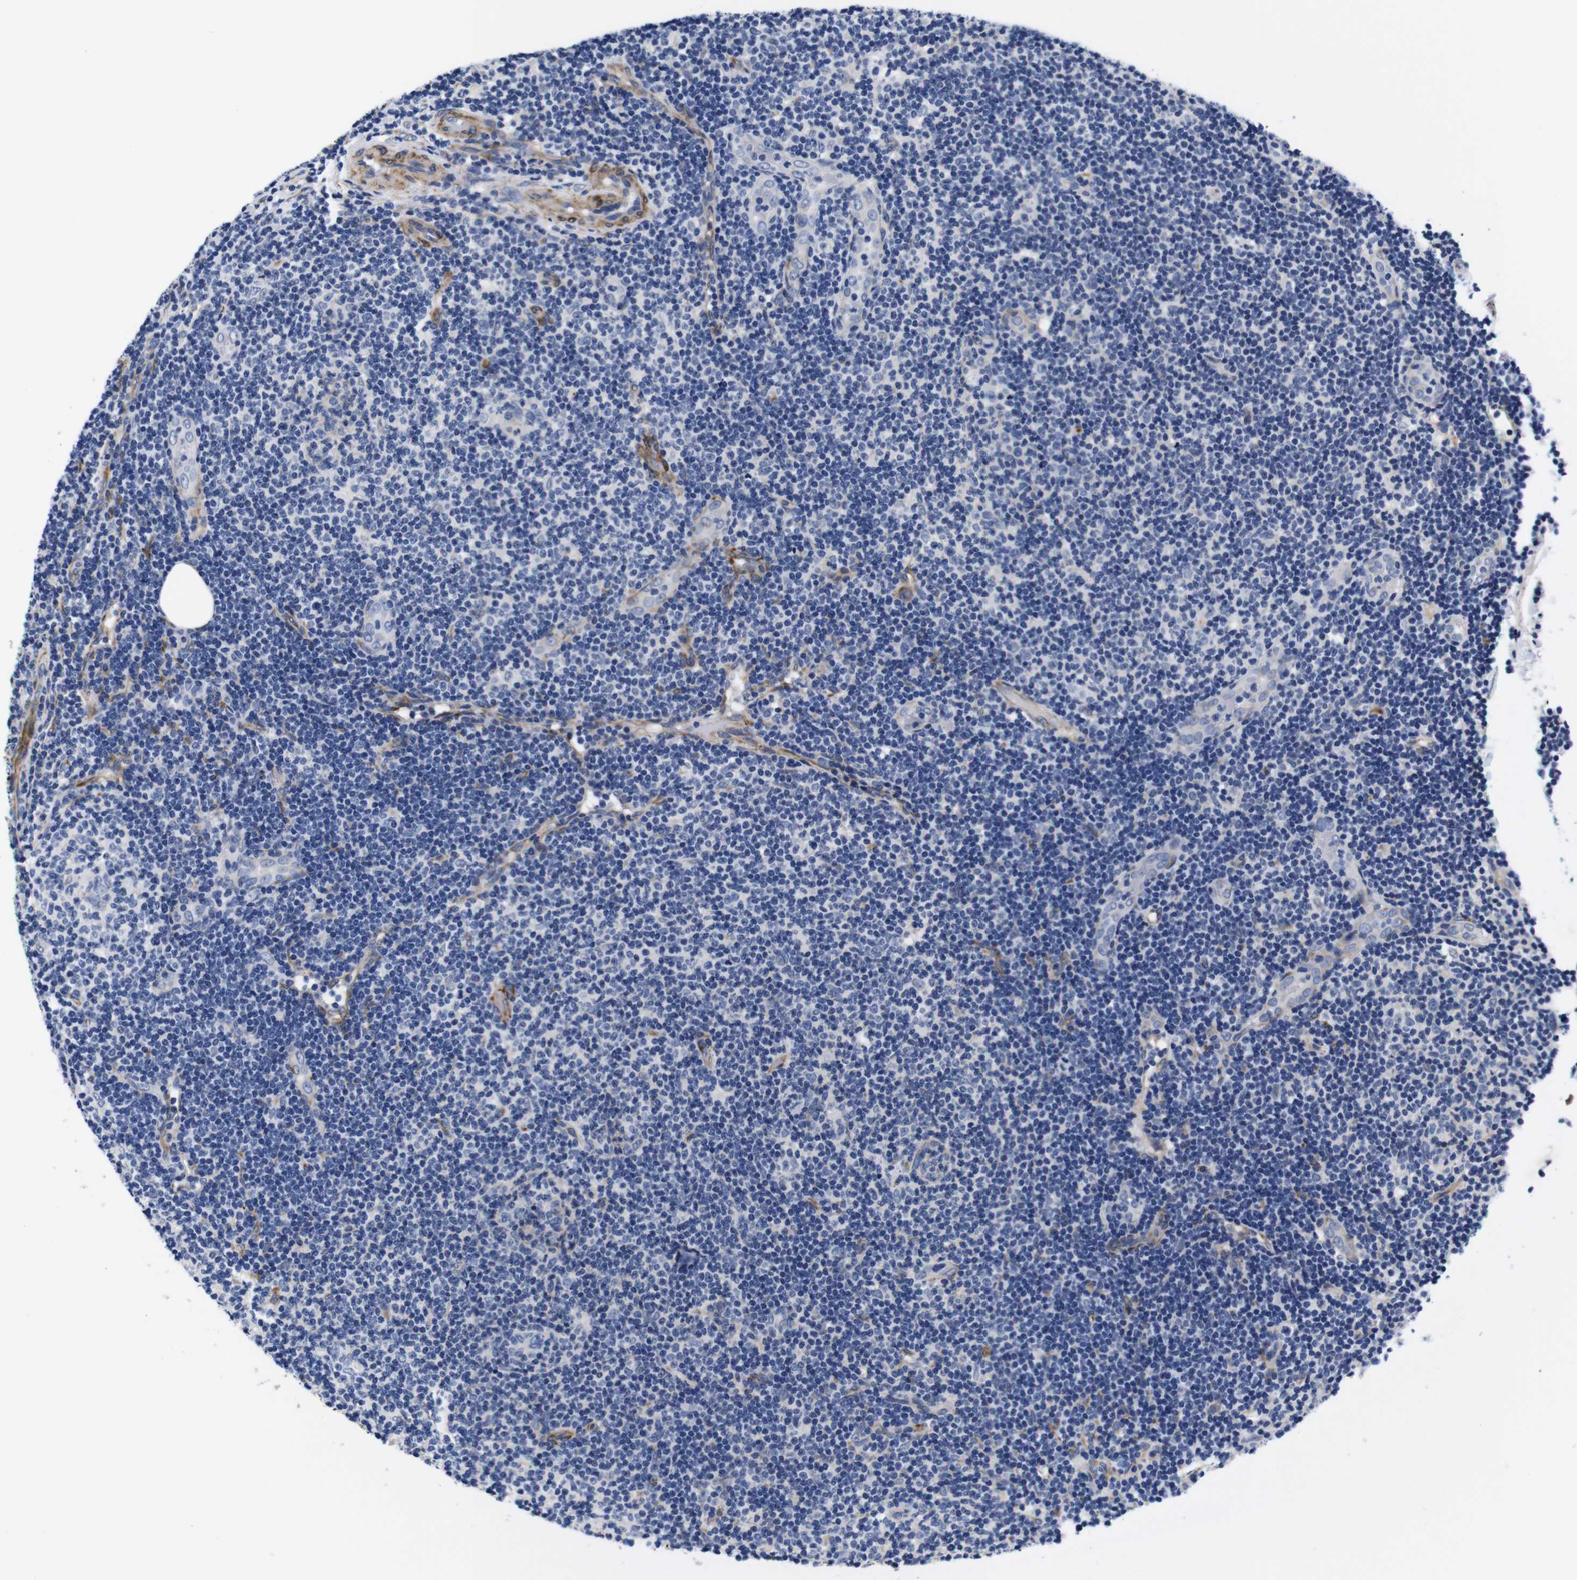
{"staining": {"intensity": "negative", "quantity": "none", "location": "none"}, "tissue": "lymphoma", "cell_type": "Tumor cells", "image_type": "cancer", "snomed": [{"axis": "morphology", "description": "Malignant lymphoma, non-Hodgkin's type, Low grade"}, {"axis": "topography", "description": "Lymph node"}], "caption": "Immunohistochemistry photomicrograph of neoplastic tissue: lymphoma stained with DAB (3,3'-diaminobenzidine) exhibits no significant protein expression in tumor cells. The staining was performed using DAB to visualize the protein expression in brown, while the nuclei were stained in blue with hematoxylin (Magnification: 20x).", "gene": "LRIG1", "patient": {"sex": "male", "age": 83}}